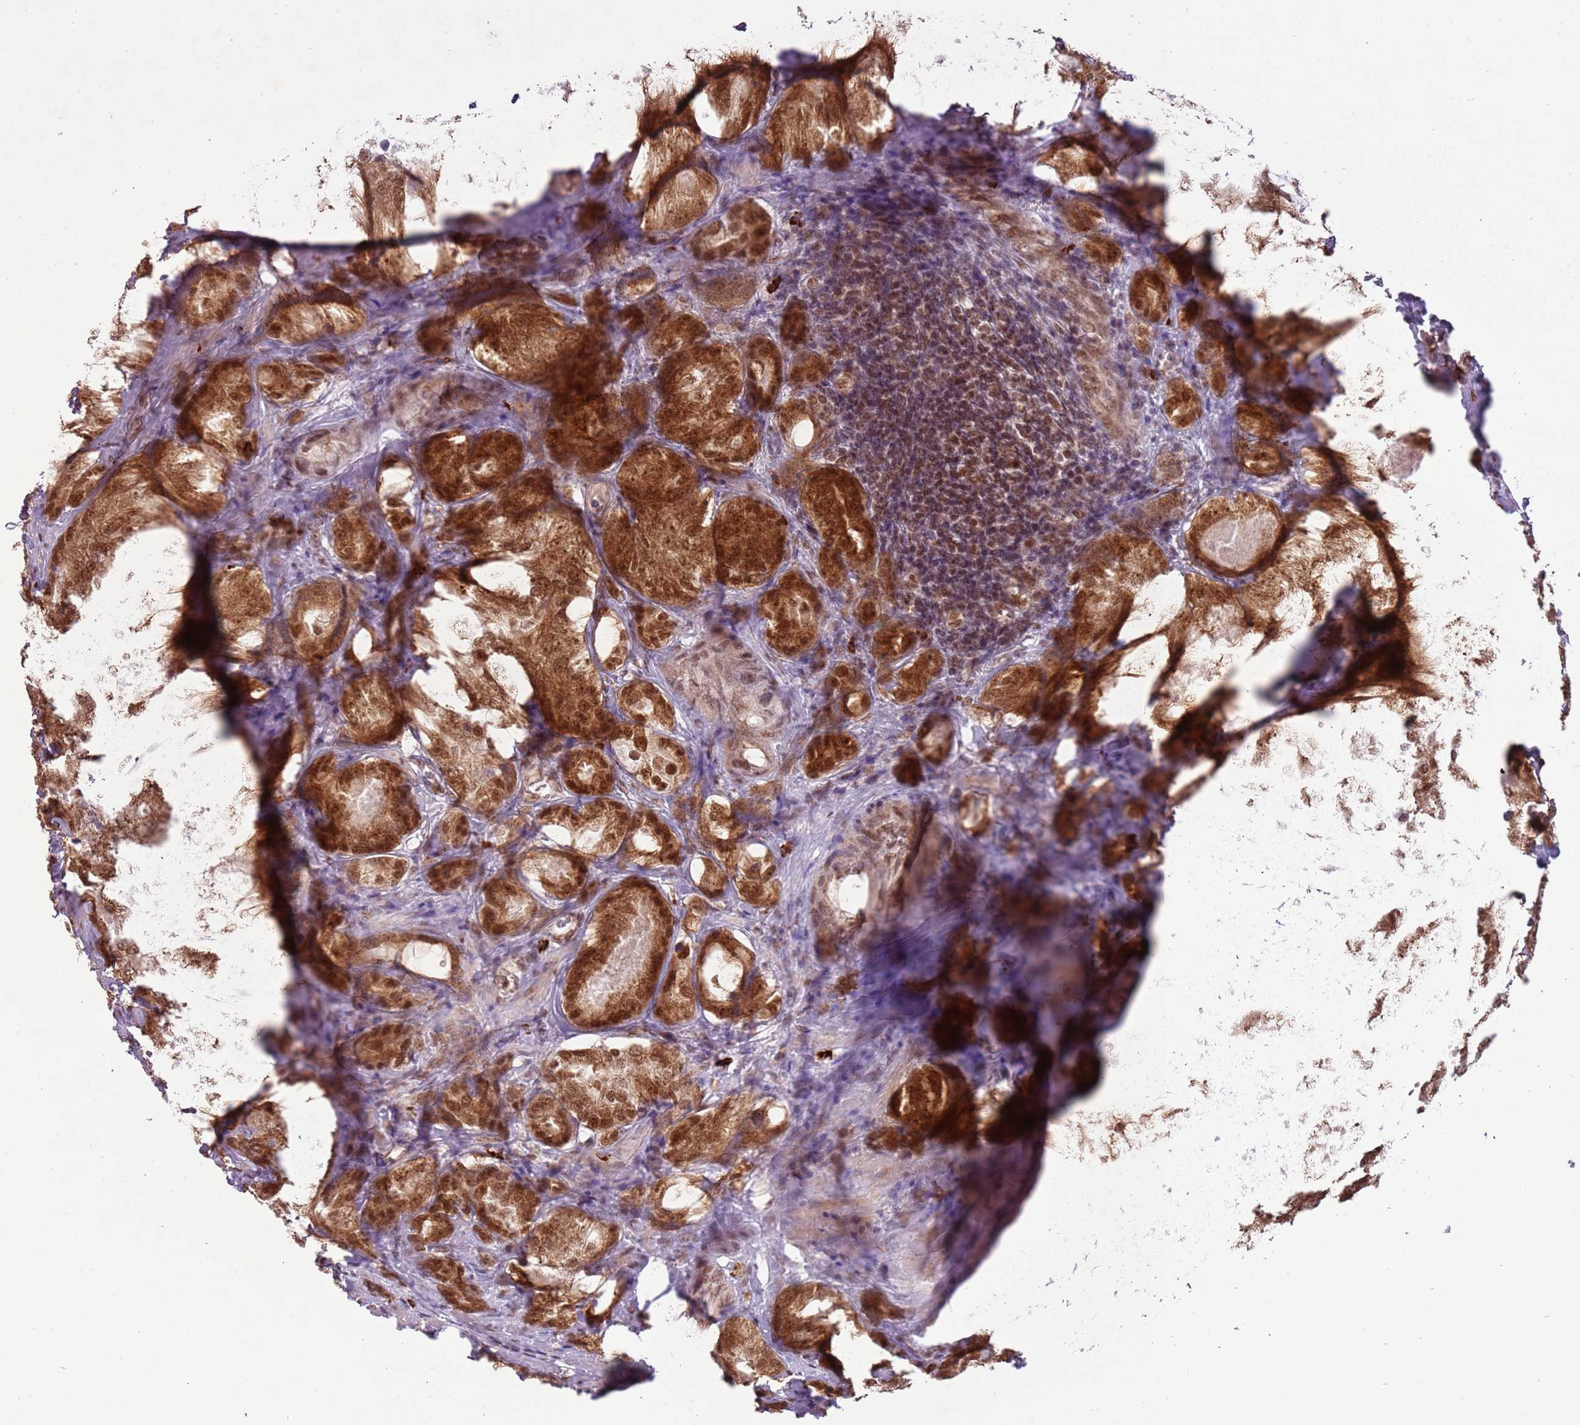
{"staining": {"intensity": "strong", "quantity": ">75%", "location": "cytoplasmic/membranous,nuclear"}, "tissue": "prostate cancer", "cell_type": "Tumor cells", "image_type": "cancer", "snomed": [{"axis": "morphology", "description": "Adenocarcinoma, Low grade"}, {"axis": "topography", "description": "Prostate"}], "caption": "Prostate cancer stained for a protein (brown) displays strong cytoplasmic/membranous and nuclear positive positivity in about >75% of tumor cells.", "gene": "FAM120AOS", "patient": {"sex": "male", "age": 68}}